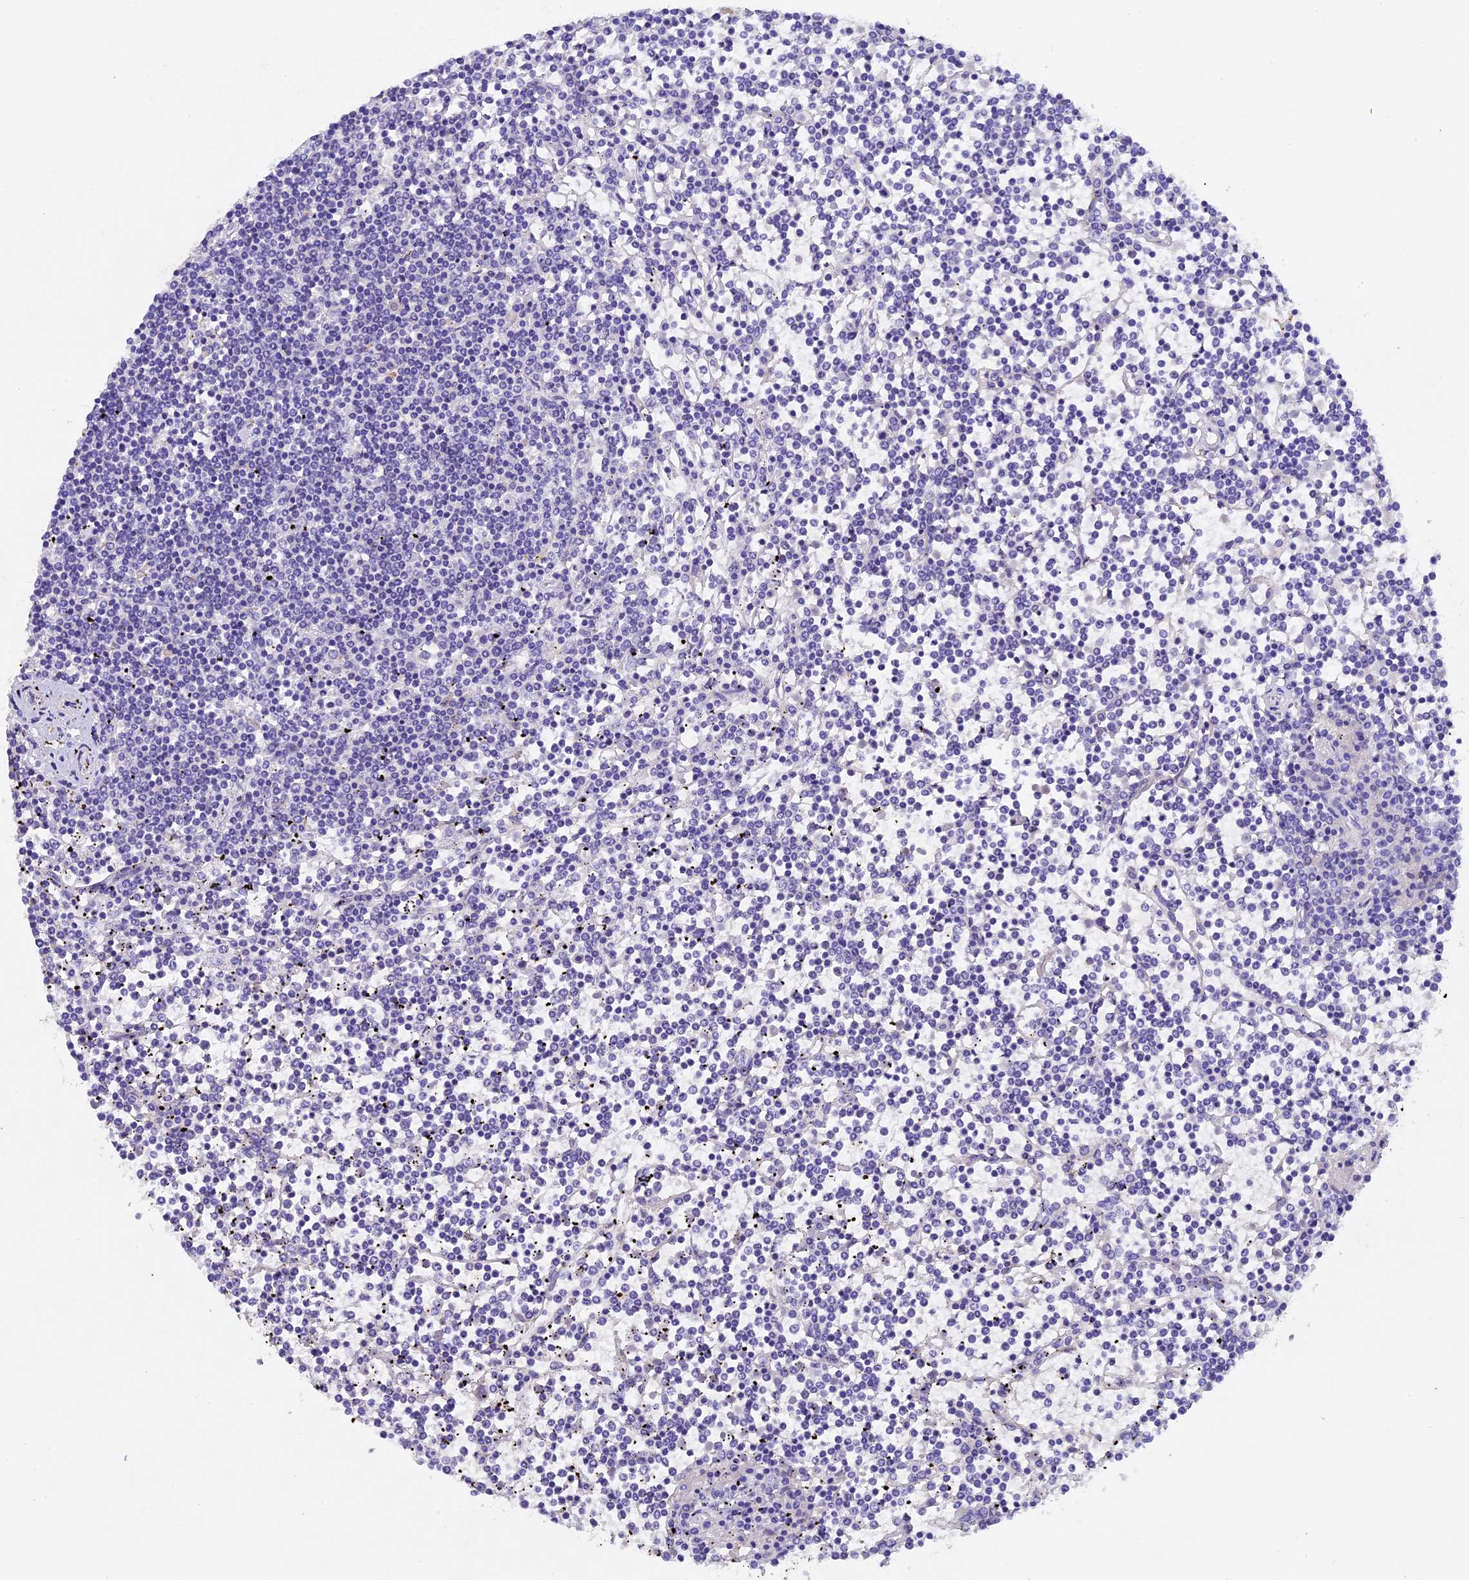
{"staining": {"intensity": "negative", "quantity": "none", "location": "none"}, "tissue": "lymphoma", "cell_type": "Tumor cells", "image_type": "cancer", "snomed": [{"axis": "morphology", "description": "Malignant lymphoma, non-Hodgkin's type, Low grade"}, {"axis": "topography", "description": "Spleen"}], "caption": "Tumor cells show no significant staining in lymphoma. (DAB immunohistochemistry visualized using brightfield microscopy, high magnification).", "gene": "TGDS", "patient": {"sex": "female", "age": 19}}